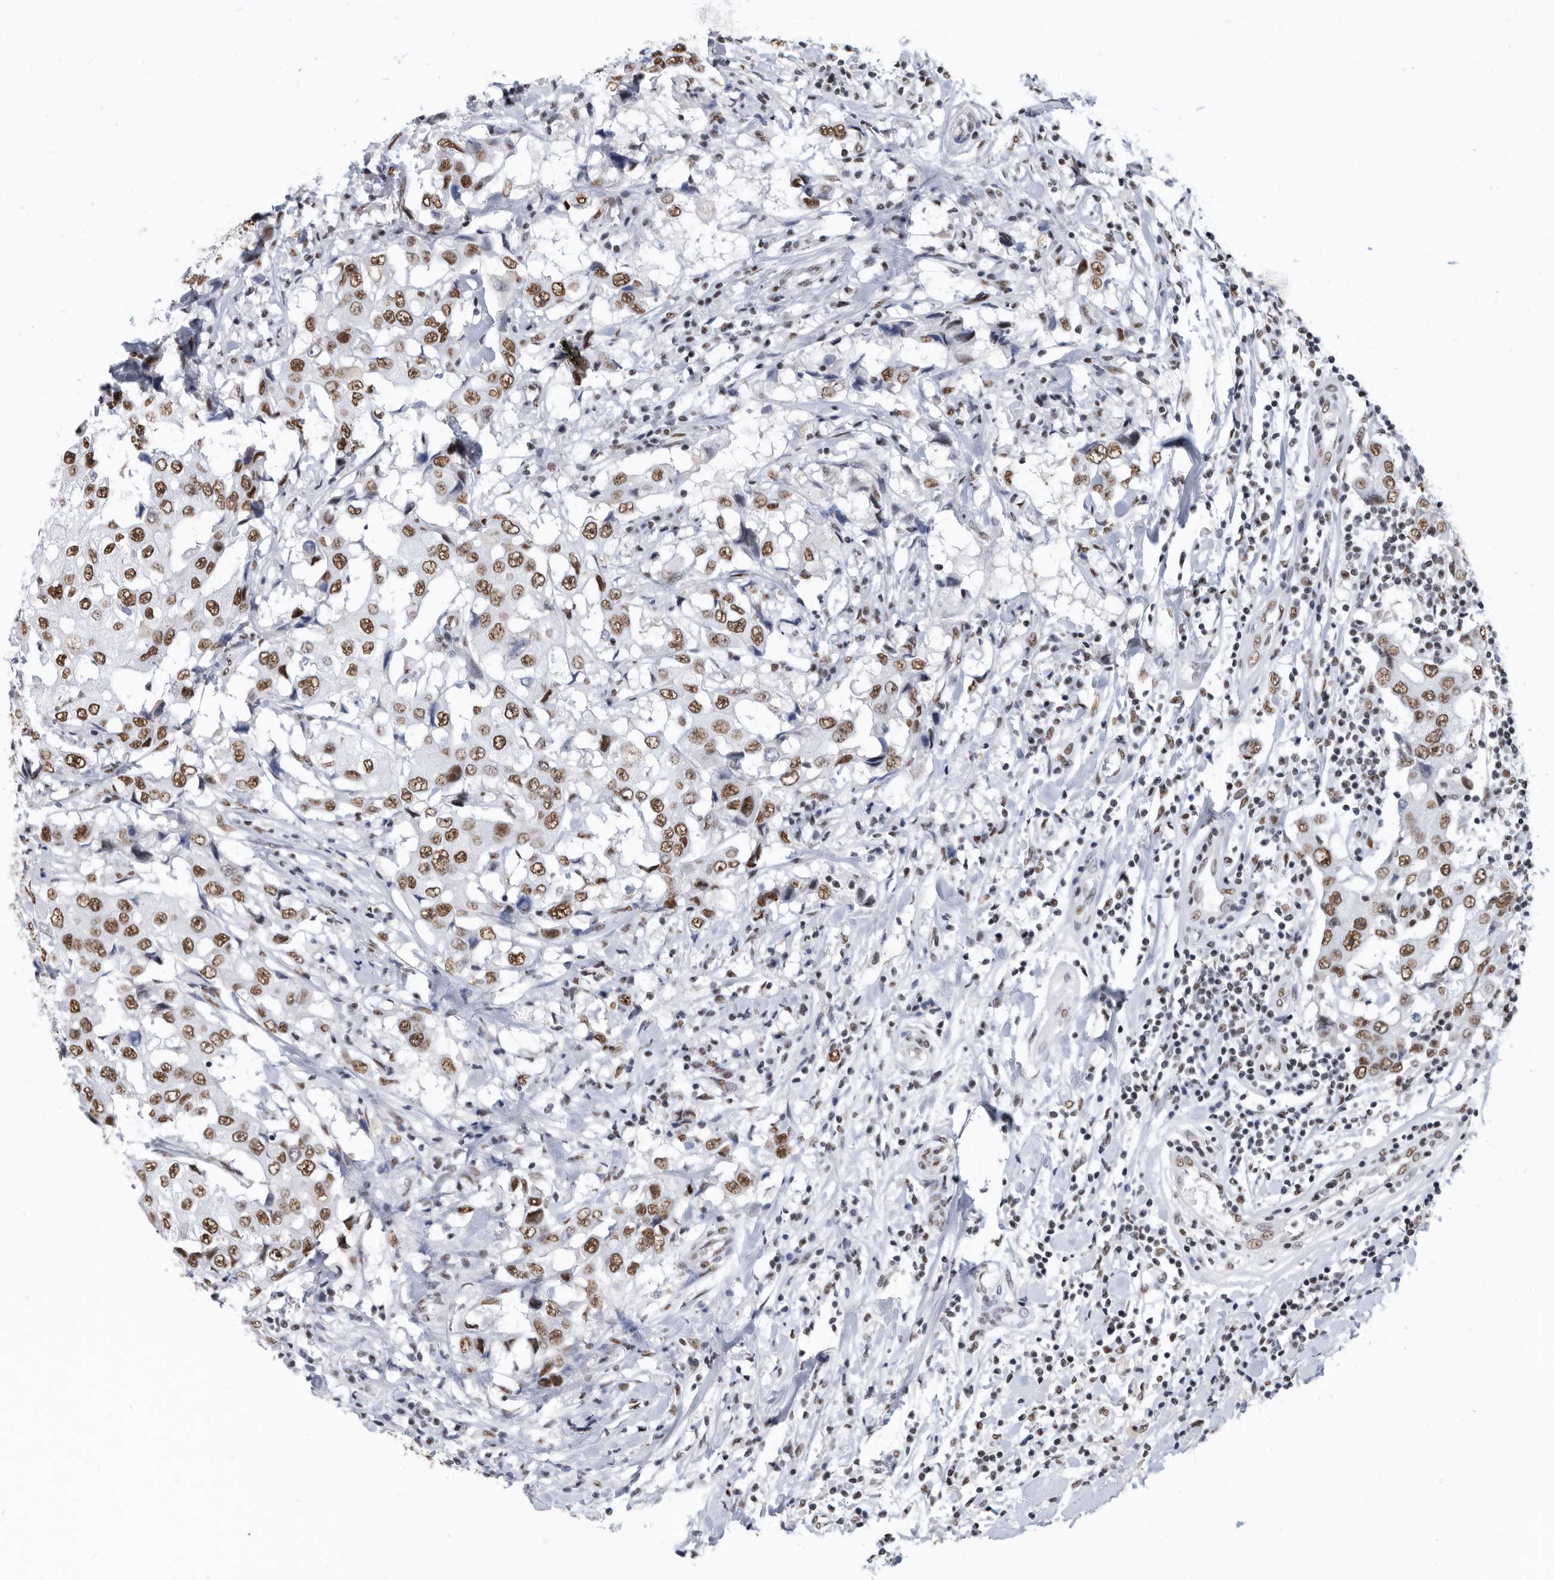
{"staining": {"intensity": "moderate", "quantity": ">75%", "location": "nuclear"}, "tissue": "breast cancer", "cell_type": "Tumor cells", "image_type": "cancer", "snomed": [{"axis": "morphology", "description": "Duct carcinoma"}, {"axis": "topography", "description": "Breast"}], "caption": "Protein analysis of breast cancer (invasive ductal carcinoma) tissue displays moderate nuclear expression in approximately >75% of tumor cells. (Brightfield microscopy of DAB IHC at high magnification).", "gene": "SF3A1", "patient": {"sex": "female", "age": 27}}